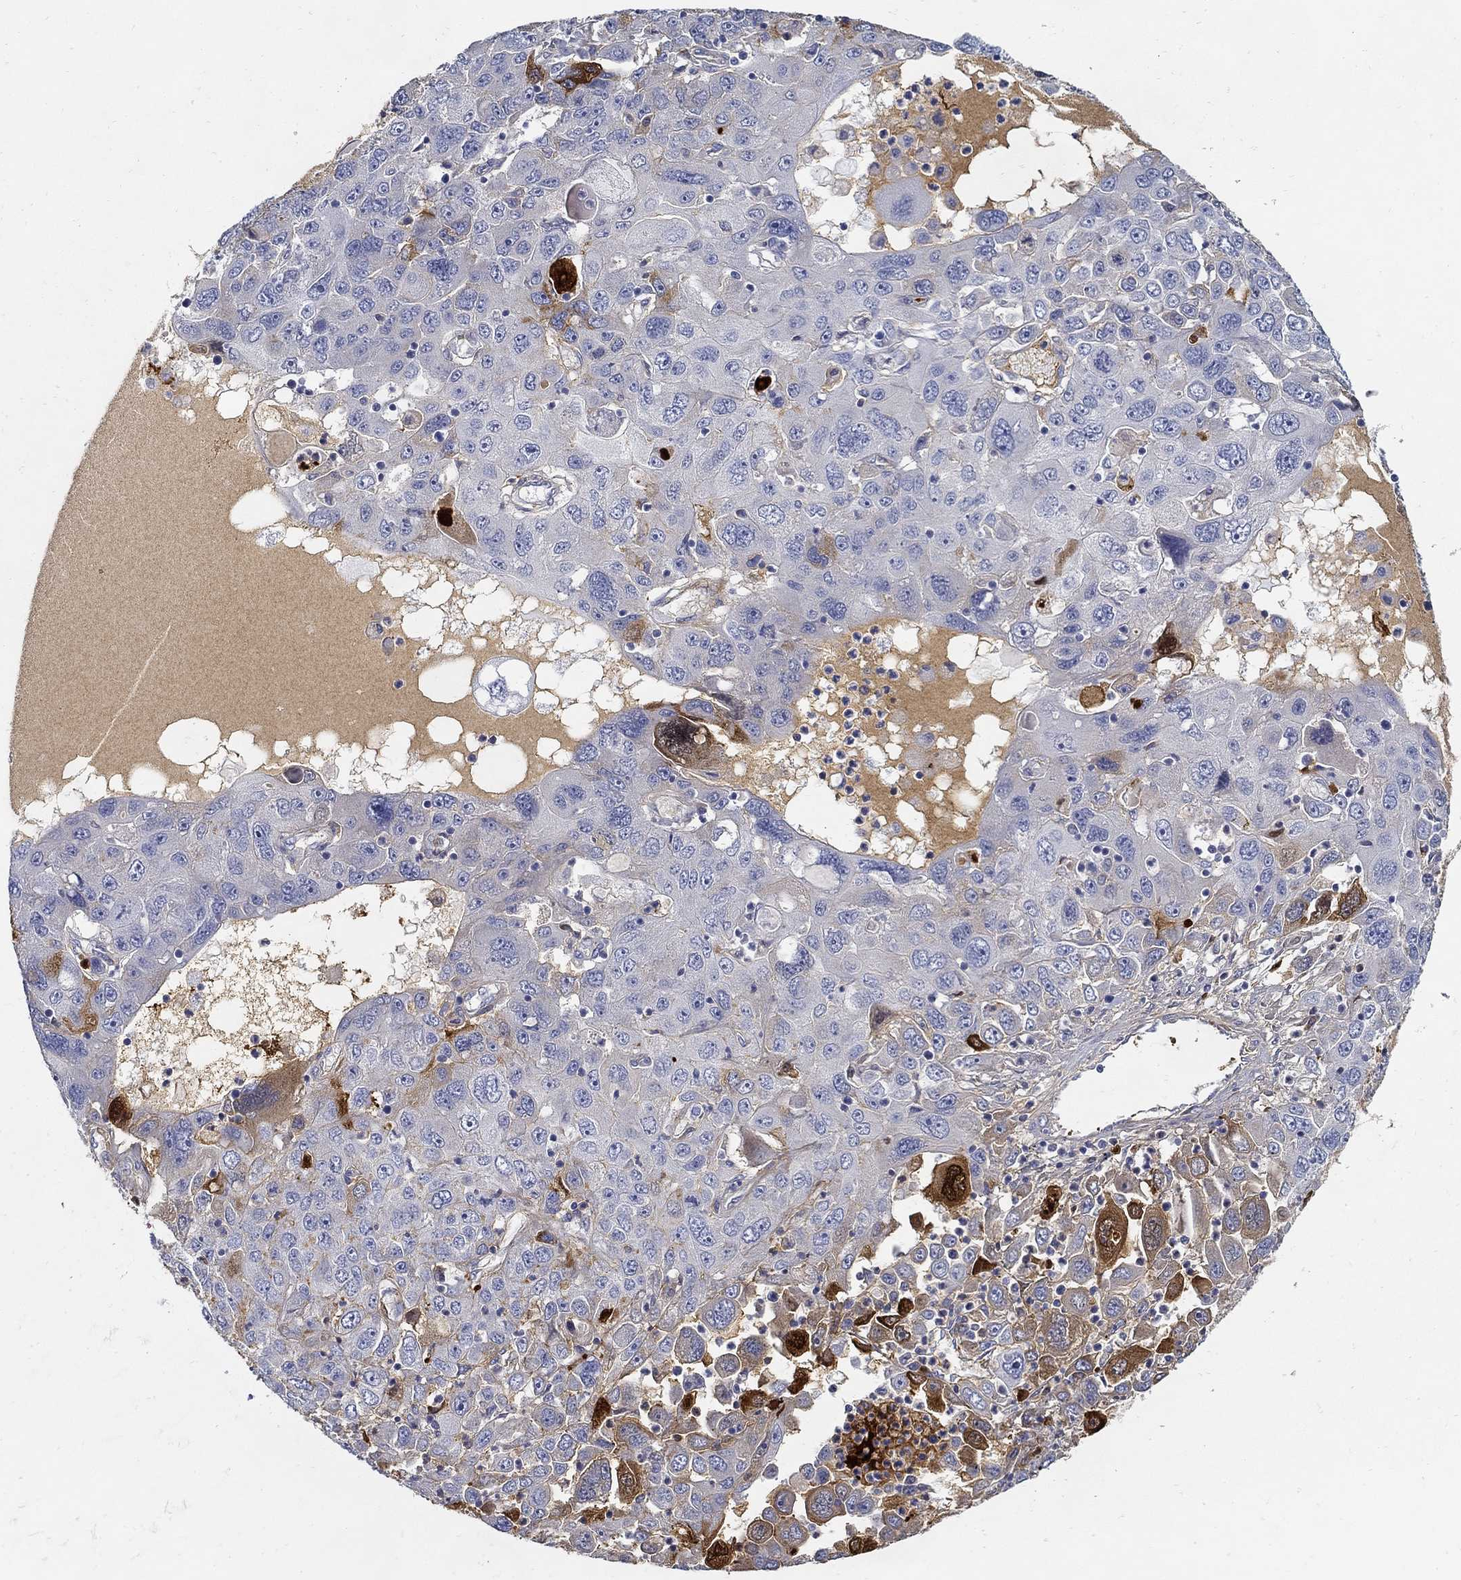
{"staining": {"intensity": "strong", "quantity": "<25%", "location": "cytoplasmic/membranous"}, "tissue": "stomach cancer", "cell_type": "Tumor cells", "image_type": "cancer", "snomed": [{"axis": "morphology", "description": "Adenocarcinoma, NOS"}, {"axis": "topography", "description": "Stomach"}], "caption": "Stomach adenocarcinoma tissue exhibits strong cytoplasmic/membranous positivity in about <25% of tumor cells, visualized by immunohistochemistry.", "gene": "TGFBI", "patient": {"sex": "male", "age": 56}}